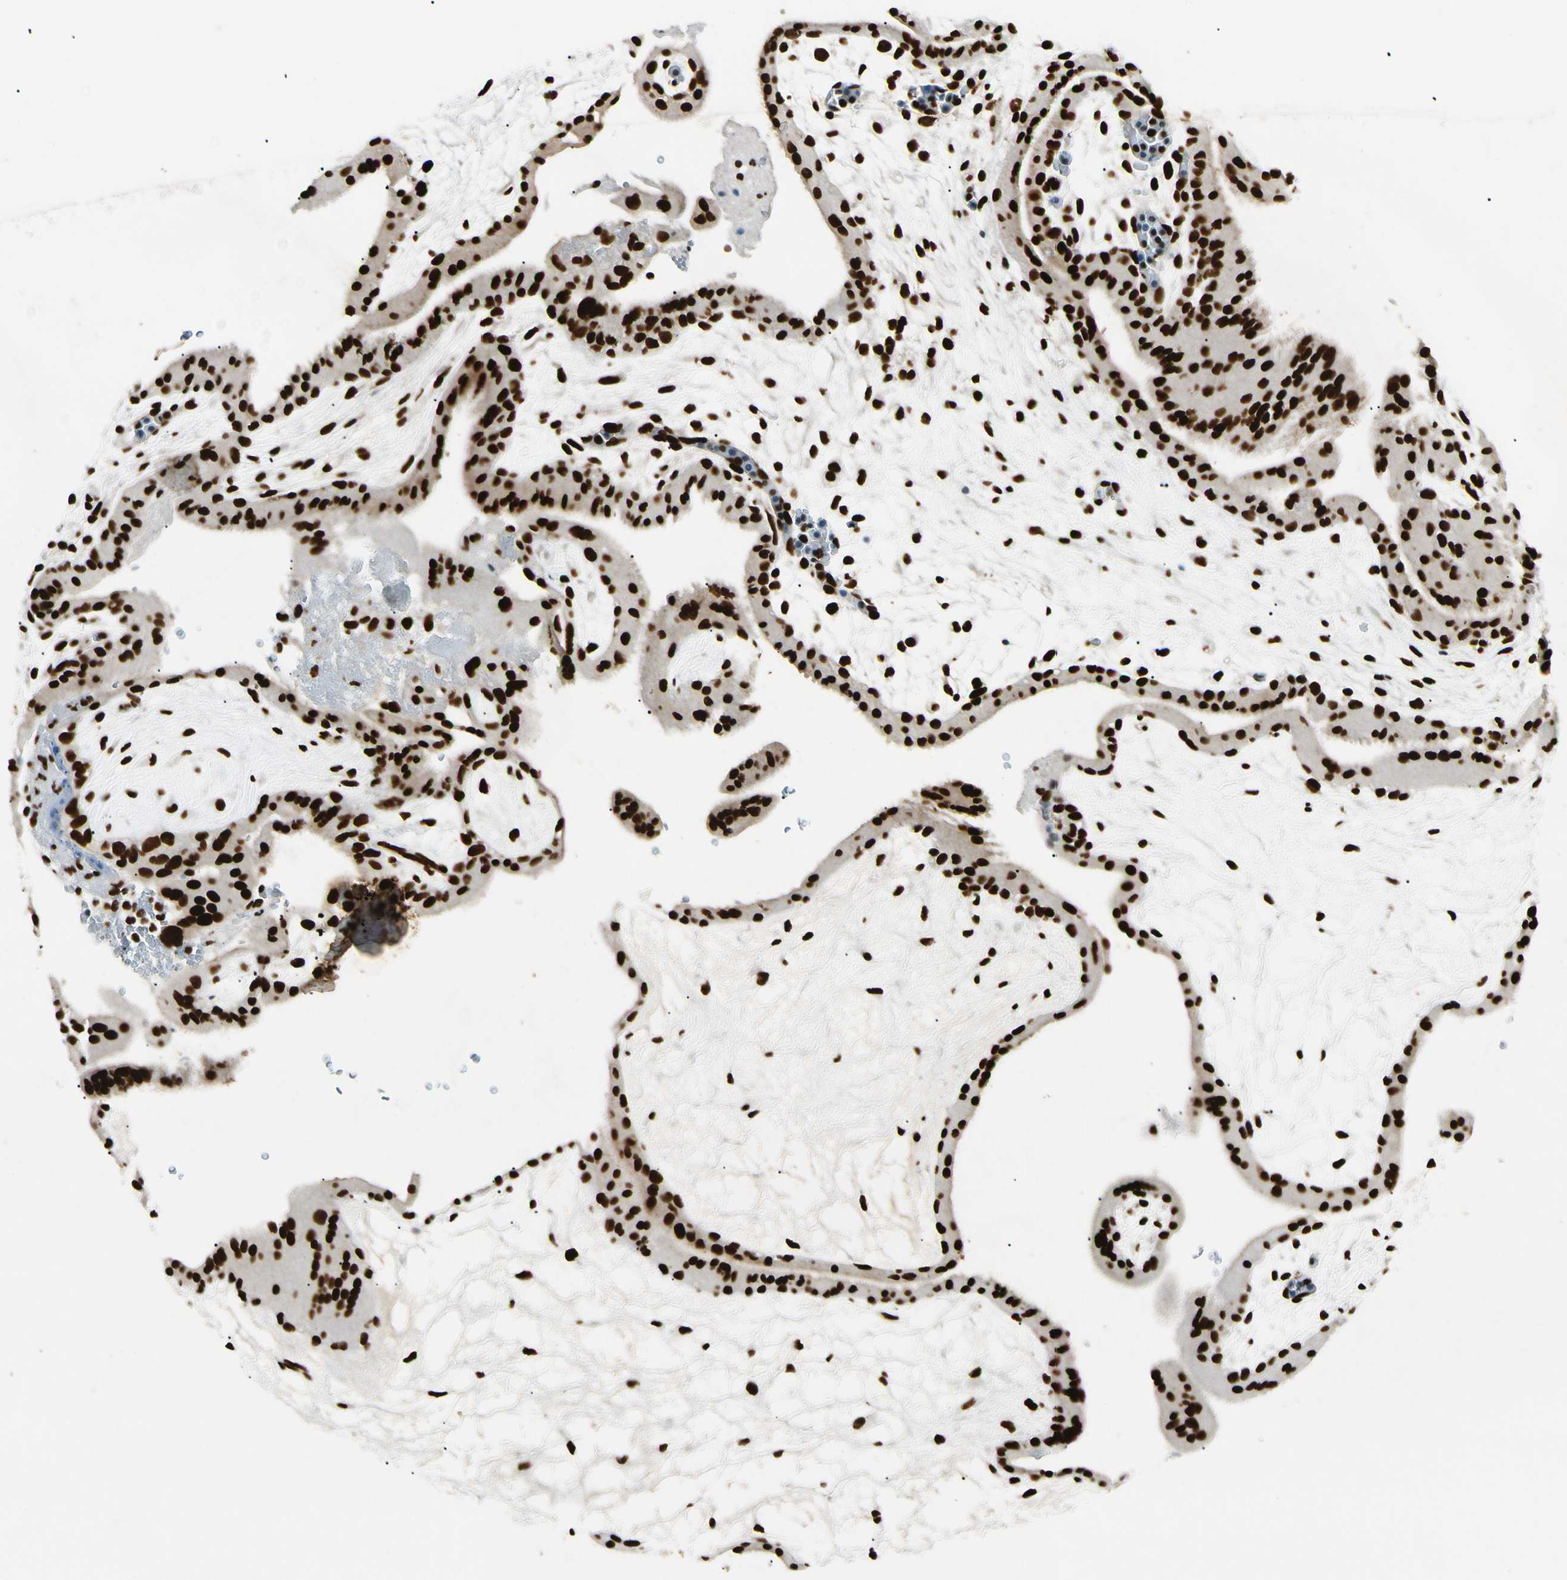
{"staining": {"intensity": "strong", "quantity": ">75%", "location": "nuclear"}, "tissue": "placenta", "cell_type": "Decidual cells", "image_type": "normal", "snomed": [{"axis": "morphology", "description": "Normal tissue, NOS"}, {"axis": "topography", "description": "Placenta"}], "caption": "Protein expression analysis of benign human placenta reveals strong nuclear staining in about >75% of decidual cells.", "gene": "FUS", "patient": {"sex": "female", "age": 19}}